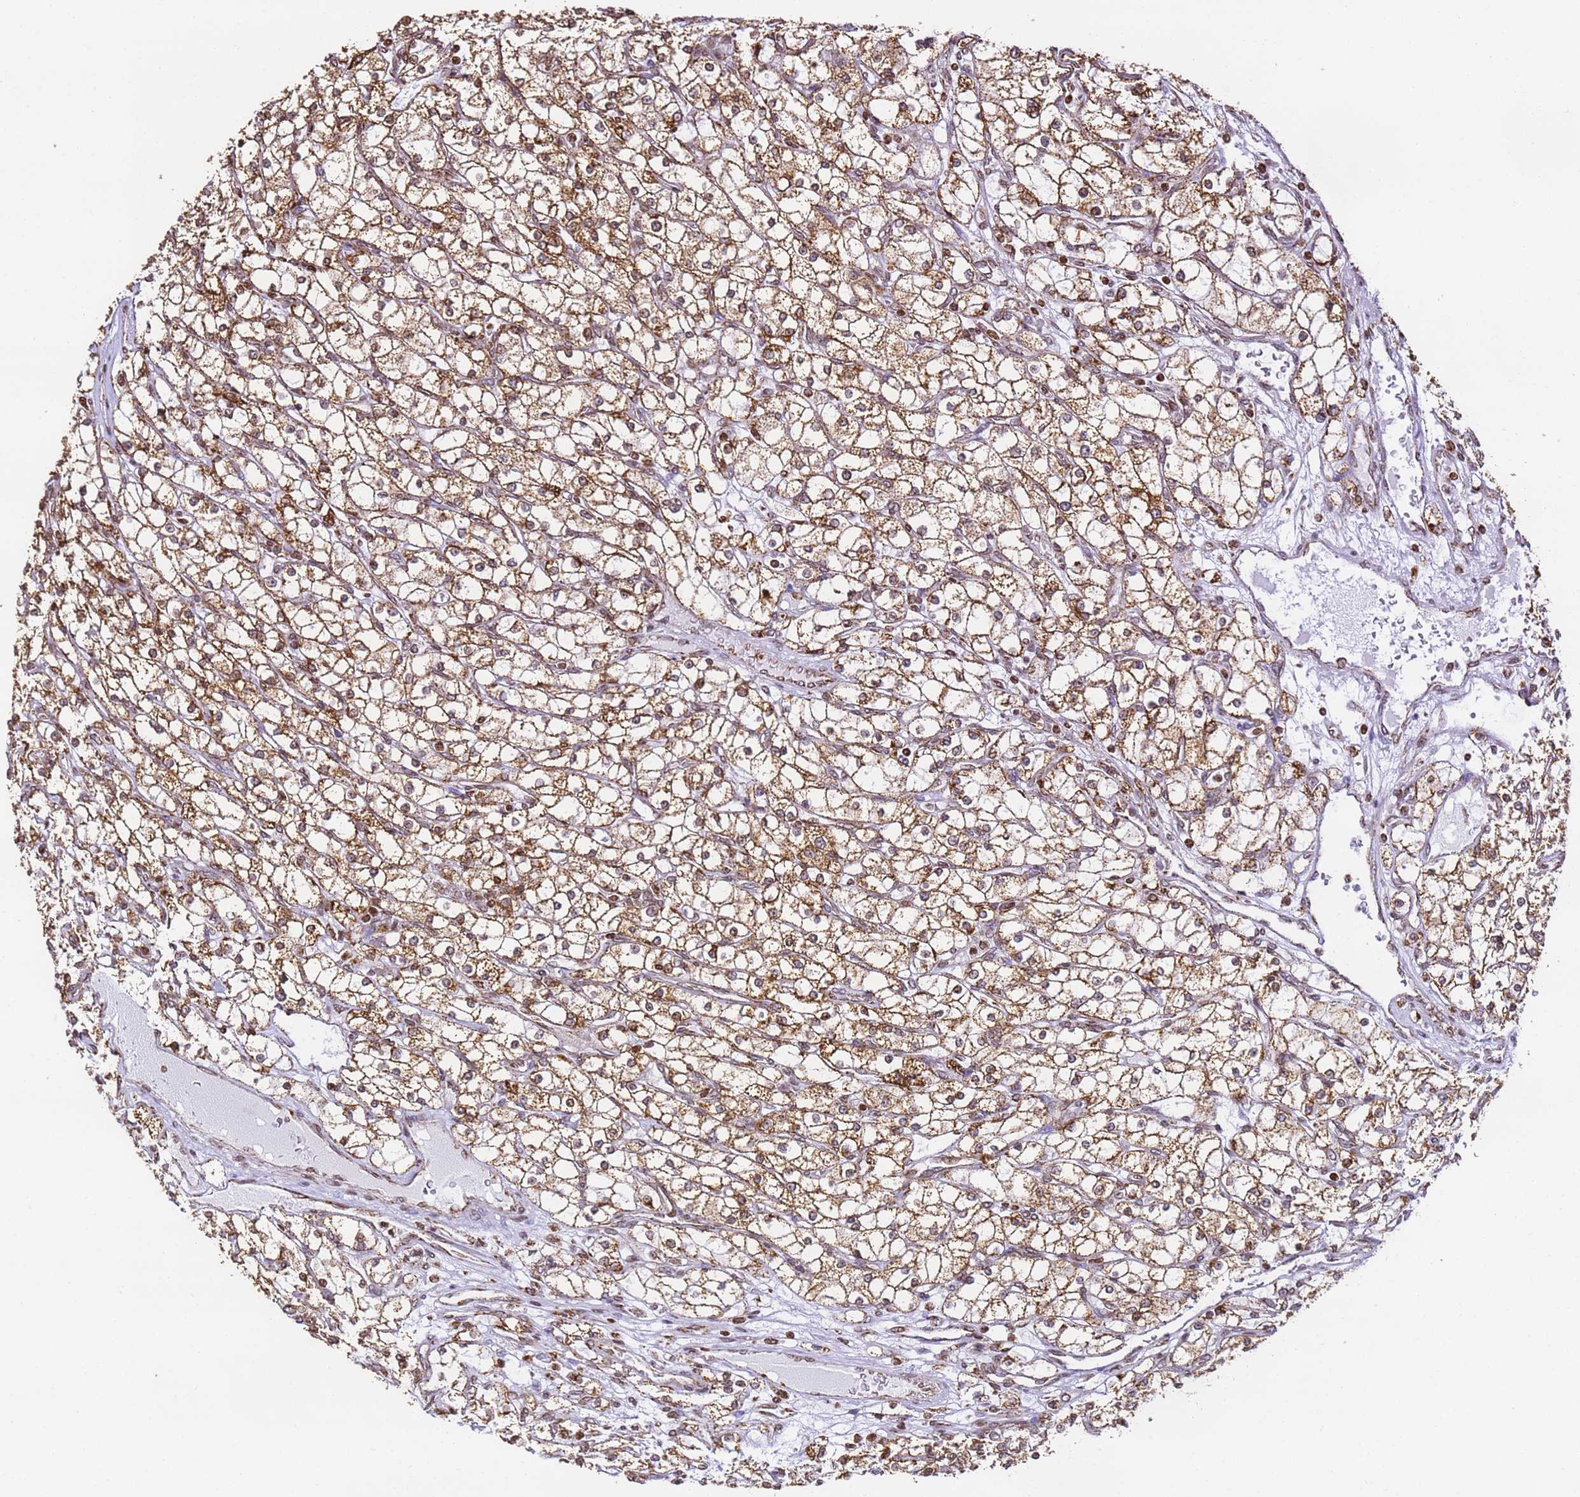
{"staining": {"intensity": "strong", "quantity": ">75%", "location": "cytoplasmic/membranous"}, "tissue": "renal cancer", "cell_type": "Tumor cells", "image_type": "cancer", "snomed": [{"axis": "morphology", "description": "Adenocarcinoma, NOS"}, {"axis": "topography", "description": "Kidney"}], "caption": "Immunohistochemistry (IHC) (DAB (3,3'-diaminobenzidine)) staining of renal cancer (adenocarcinoma) reveals strong cytoplasmic/membranous protein expression in about >75% of tumor cells.", "gene": "HSPE1", "patient": {"sex": "male", "age": 80}}